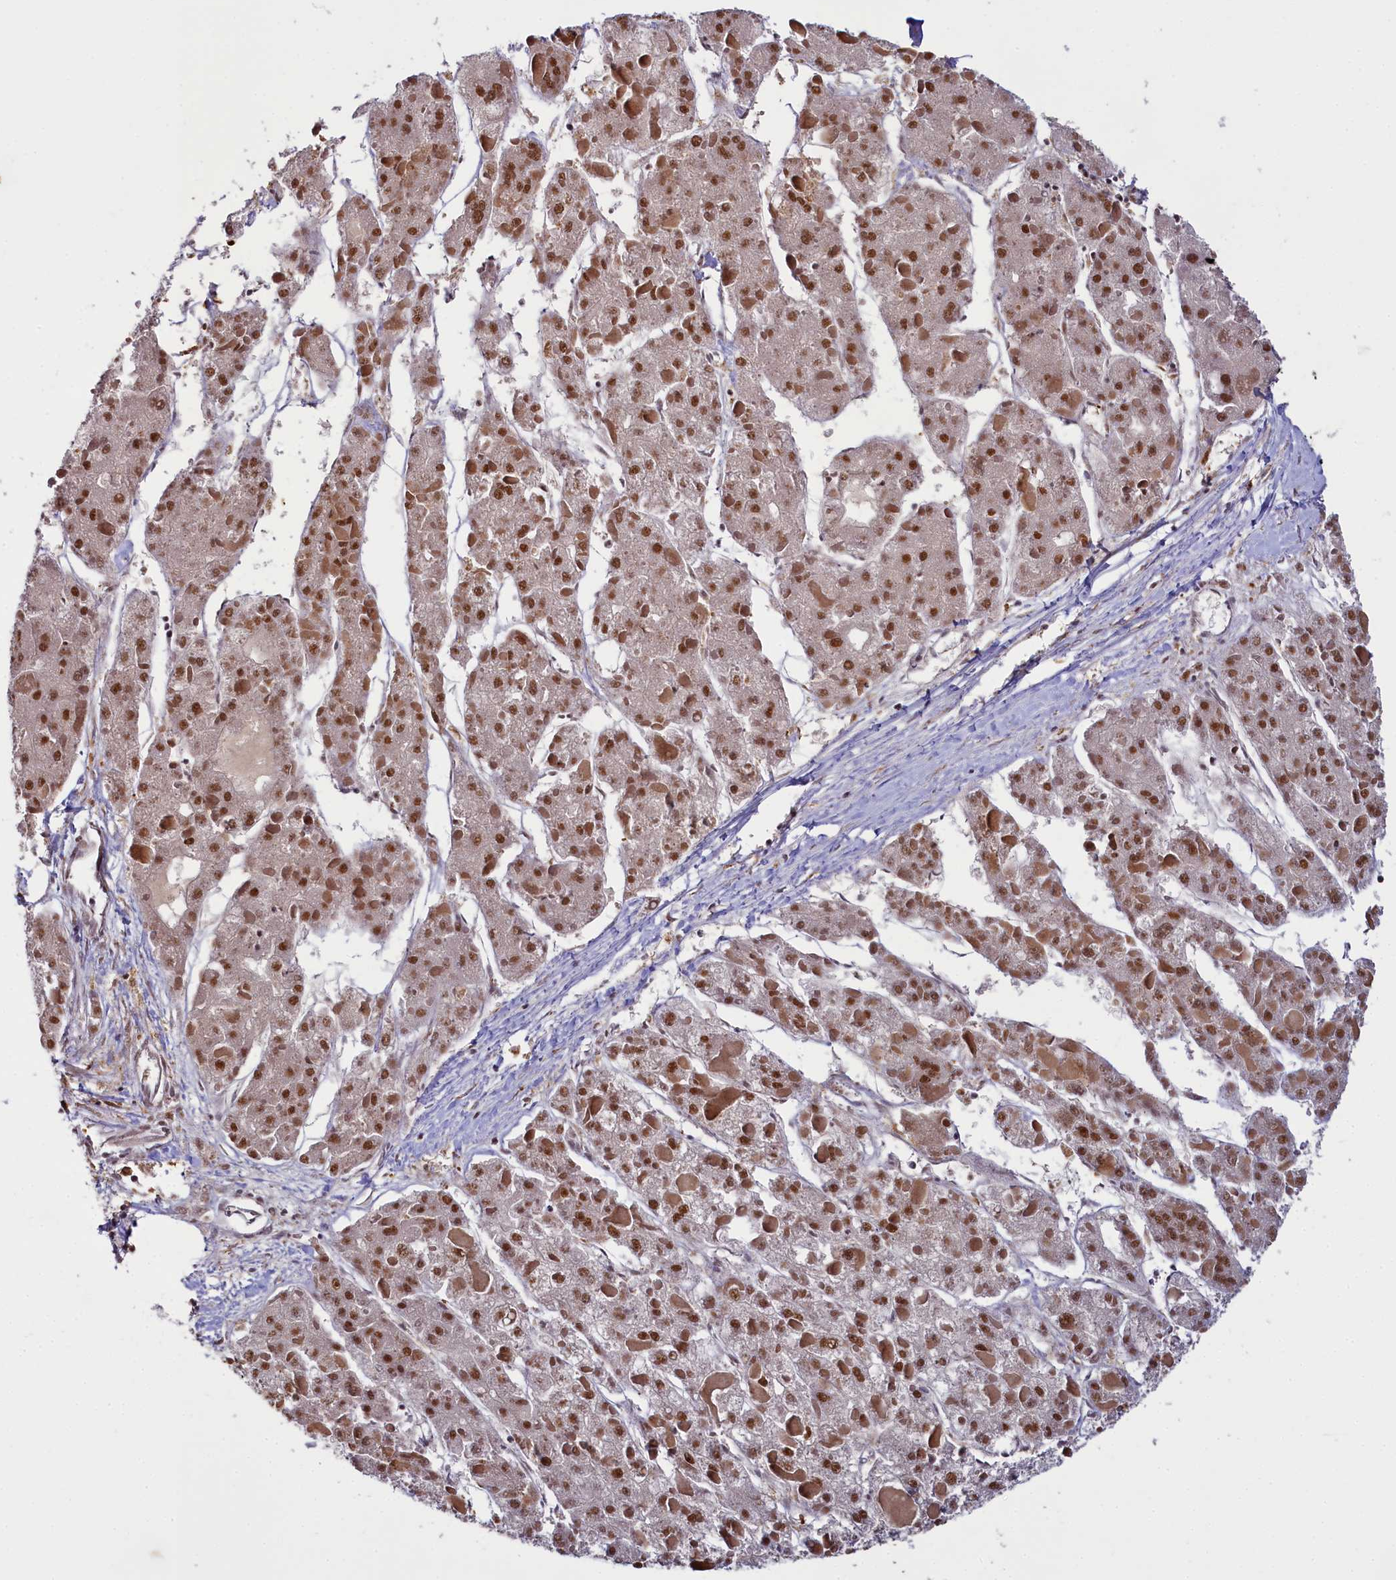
{"staining": {"intensity": "moderate", "quantity": ">75%", "location": "nuclear"}, "tissue": "liver cancer", "cell_type": "Tumor cells", "image_type": "cancer", "snomed": [{"axis": "morphology", "description": "Carcinoma, Hepatocellular, NOS"}, {"axis": "topography", "description": "Liver"}], "caption": "IHC micrograph of neoplastic tissue: human liver hepatocellular carcinoma stained using IHC displays medium levels of moderate protein expression localized specifically in the nuclear of tumor cells, appearing as a nuclear brown color.", "gene": "PPHLN1", "patient": {"sex": "female", "age": 73}}